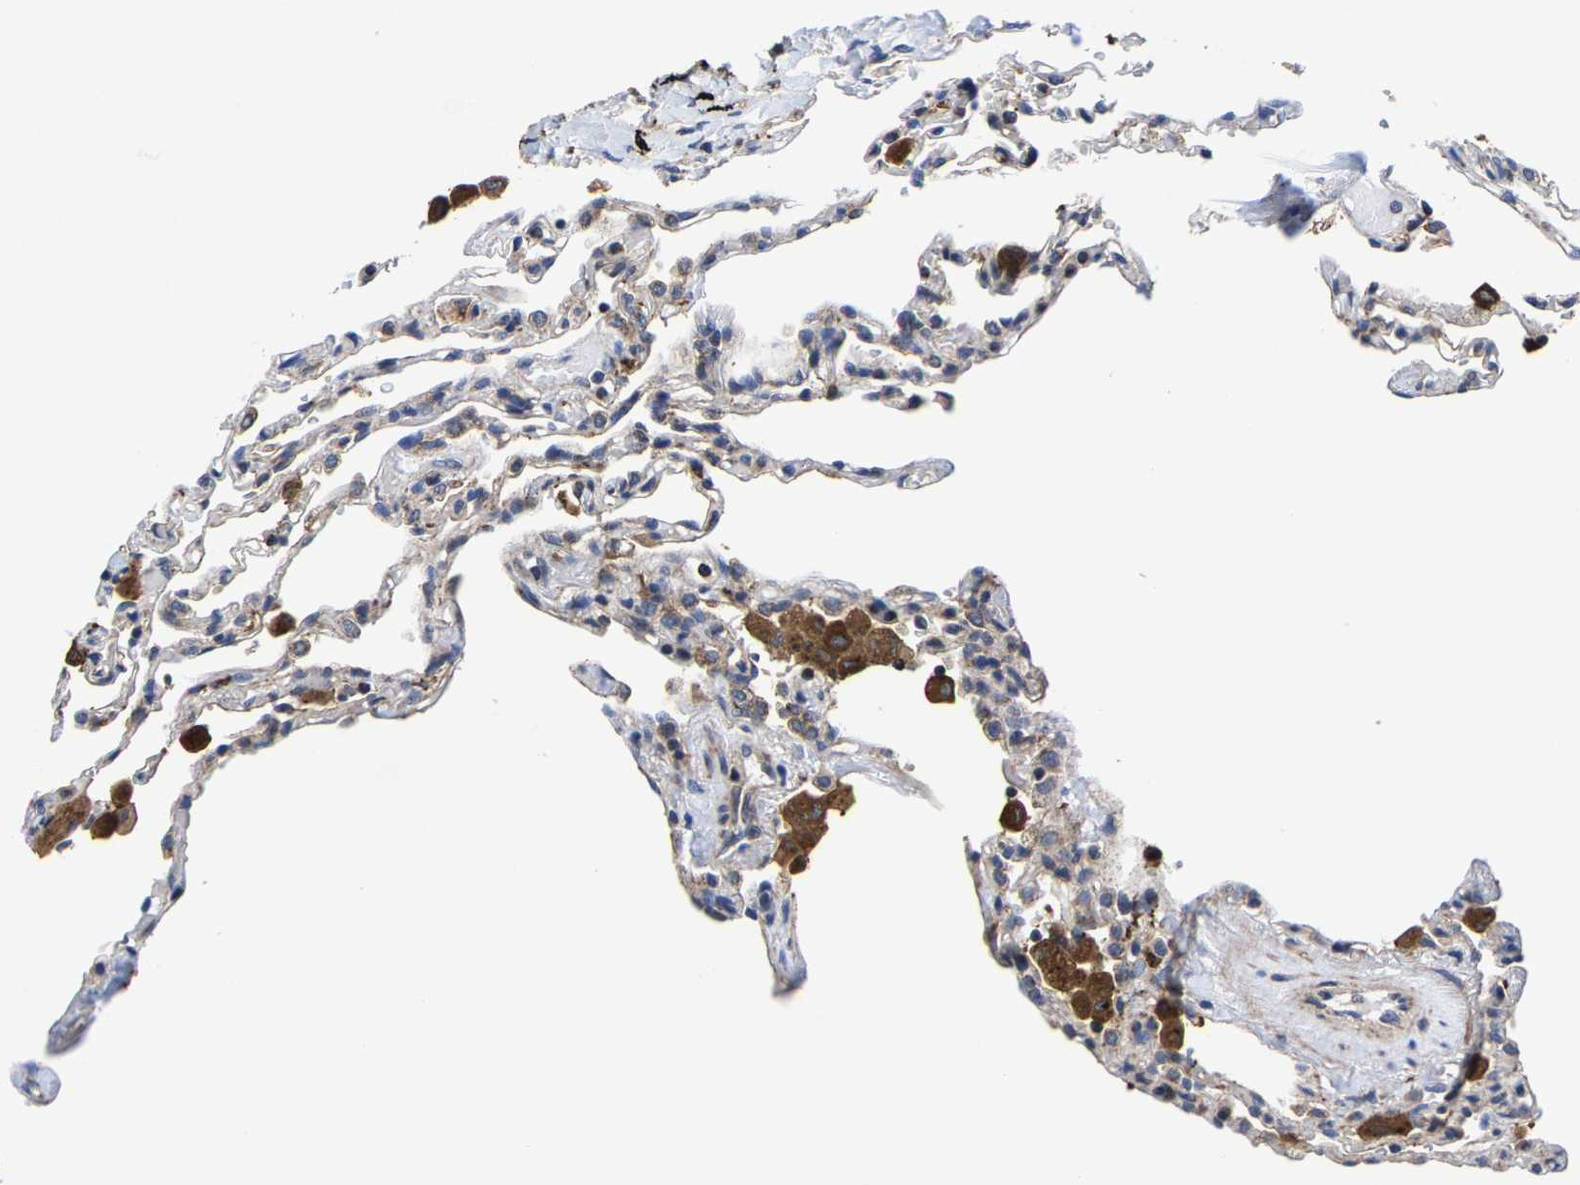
{"staining": {"intensity": "moderate", "quantity": "<25%", "location": "cytoplasmic/membranous"}, "tissue": "lung", "cell_type": "Alveolar cells", "image_type": "normal", "snomed": [{"axis": "morphology", "description": "Normal tissue, NOS"}, {"axis": "topography", "description": "Lung"}], "caption": "Protein analysis of normal lung displays moderate cytoplasmic/membranous expression in about <25% of alveolar cells. (Stains: DAB (3,3'-diaminobenzidine) in brown, nuclei in blue, Microscopy: brightfield microscopy at high magnification).", "gene": "PFKFB3", "patient": {"sex": "male", "age": 59}}